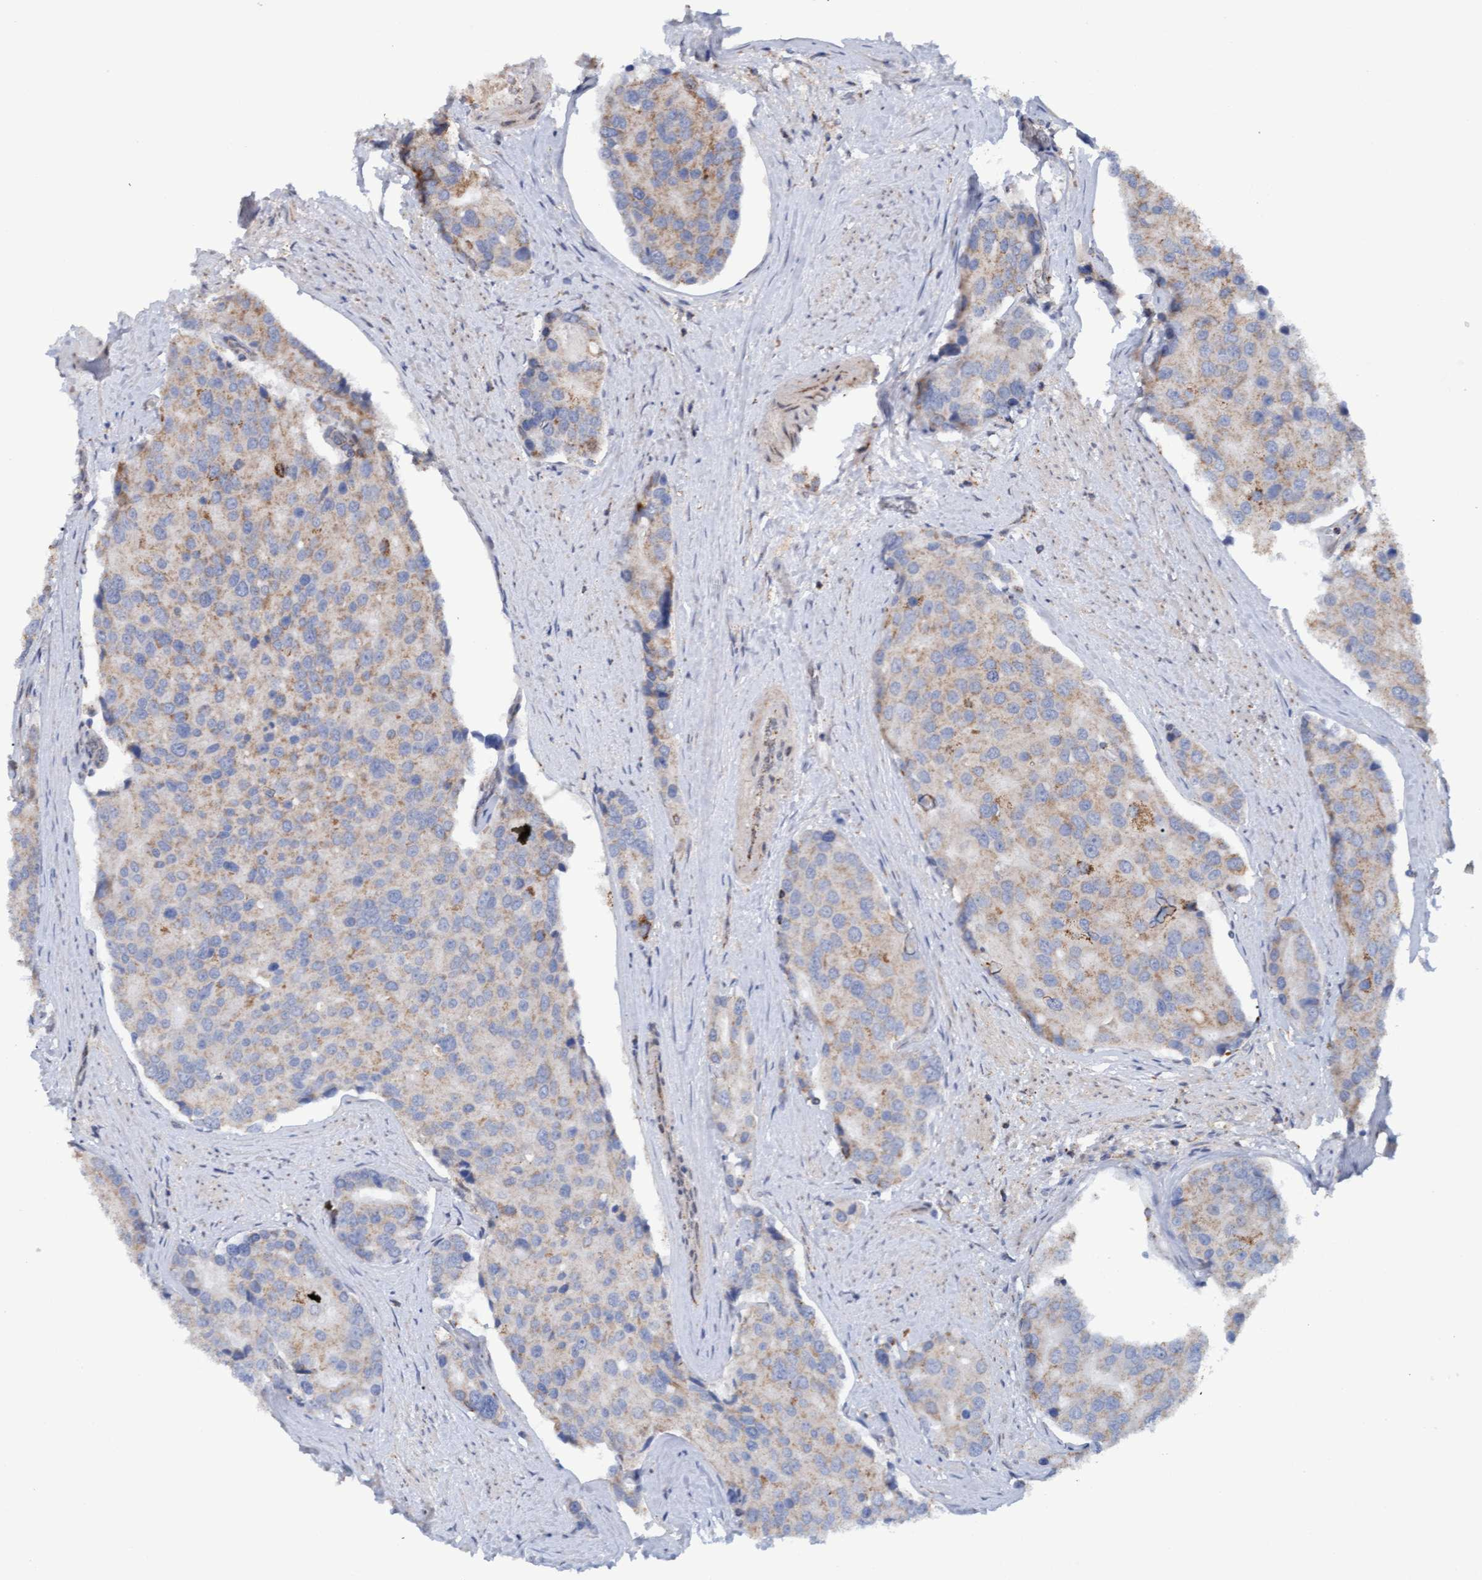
{"staining": {"intensity": "weak", "quantity": "25%-75%", "location": "cytoplasmic/membranous"}, "tissue": "prostate cancer", "cell_type": "Tumor cells", "image_type": "cancer", "snomed": [{"axis": "morphology", "description": "Adenocarcinoma, High grade"}, {"axis": "topography", "description": "Prostate"}], "caption": "A photomicrograph of human prostate cancer (adenocarcinoma (high-grade)) stained for a protein demonstrates weak cytoplasmic/membranous brown staining in tumor cells.", "gene": "MGLL", "patient": {"sex": "male", "age": 50}}